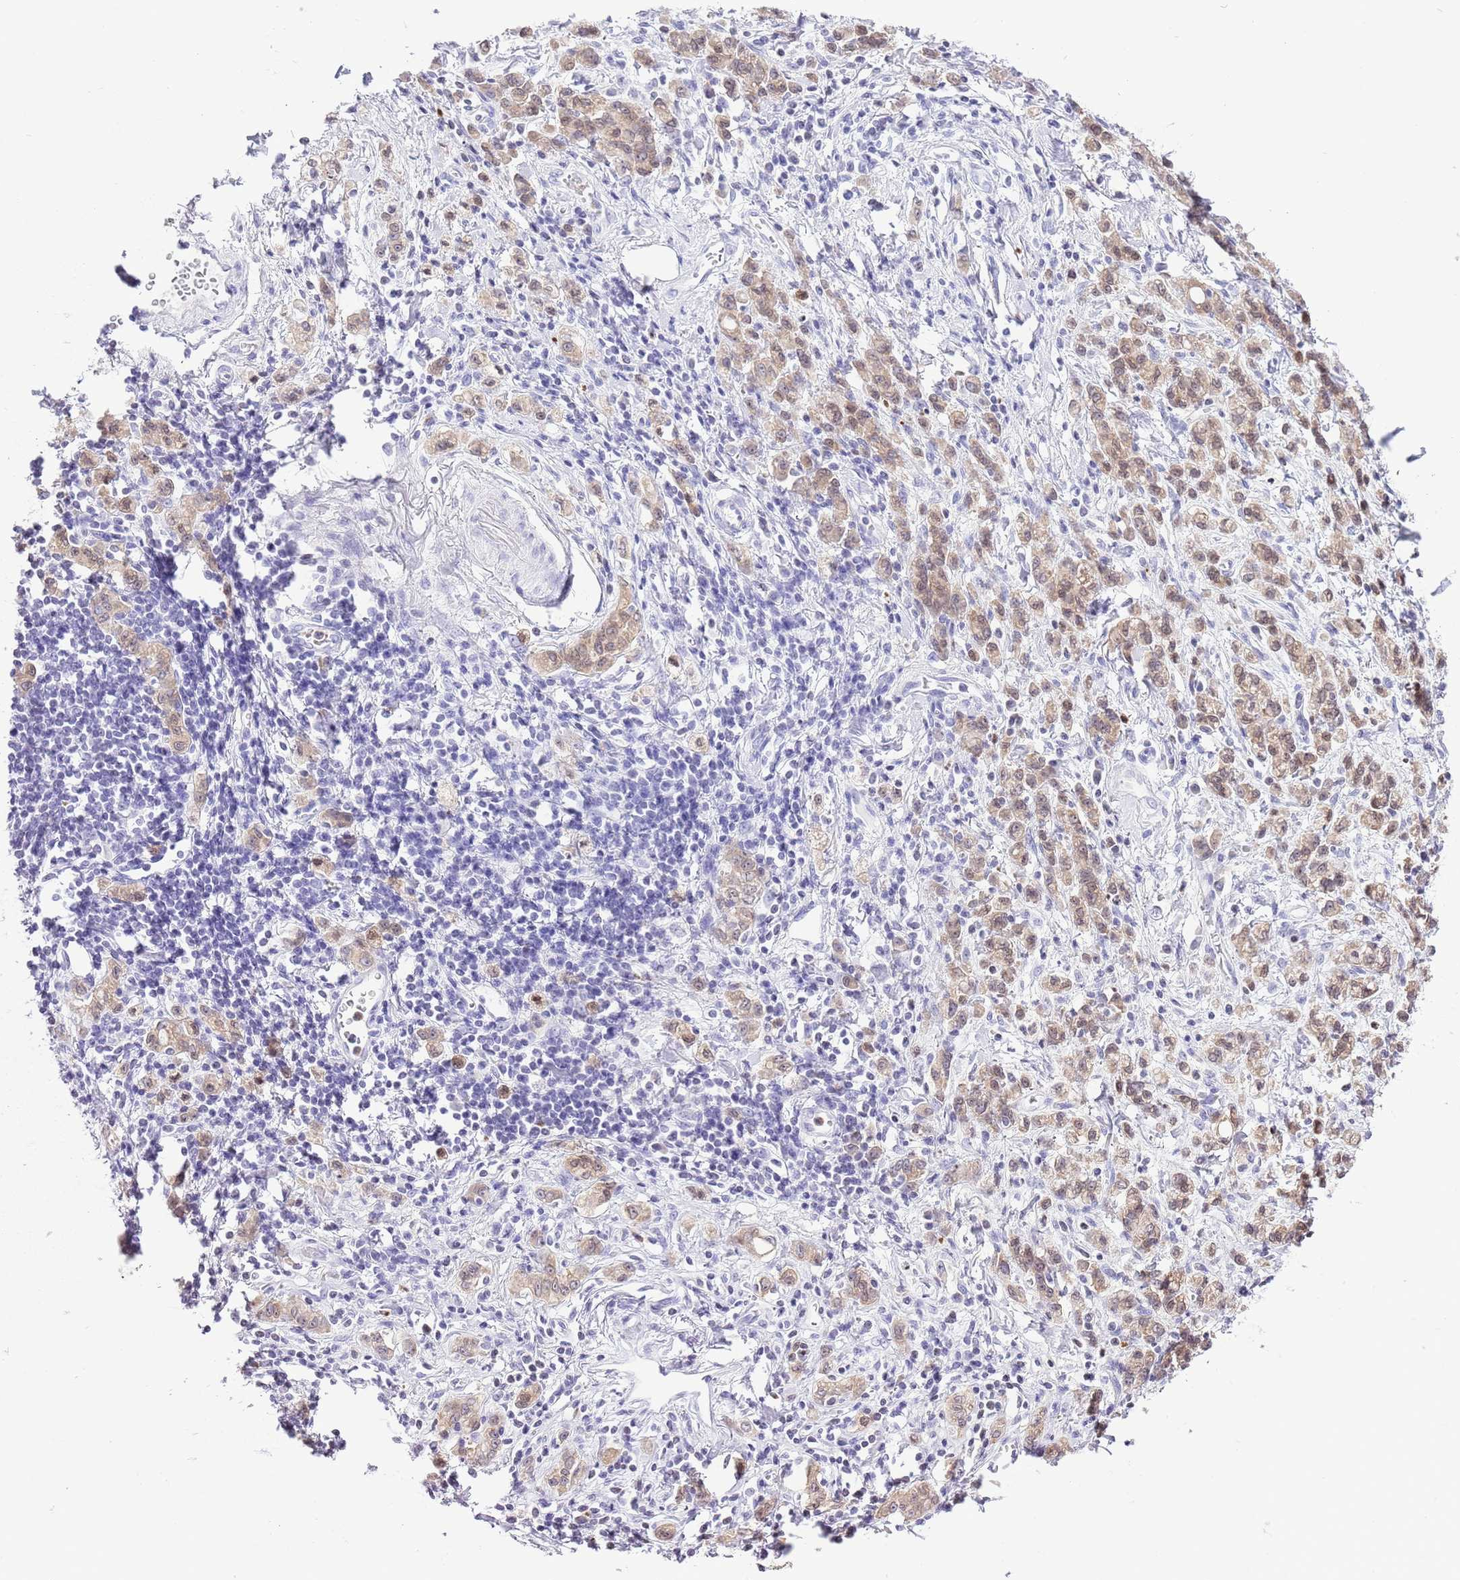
{"staining": {"intensity": "moderate", "quantity": ">75%", "location": "cytoplasmic/membranous,nuclear"}, "tissue": "stomach cancer", "cell_type": "Tumor cells", "image_type": "cancer", "snomed": [{"axis": "morphology", "description": "Adenocarcinoma, NOS"}, {"axis": "topography", "description": "Stomach"}], "caption": "This is a photomicrograph of immunohistochemistry (IHC) staining of stomach cancer, which shows moderate staining in the cytoplasmic/membranous and nuclear of tumor cells.", "gene": "PRR15", "patient": {"sex": "male", "age": 77}}